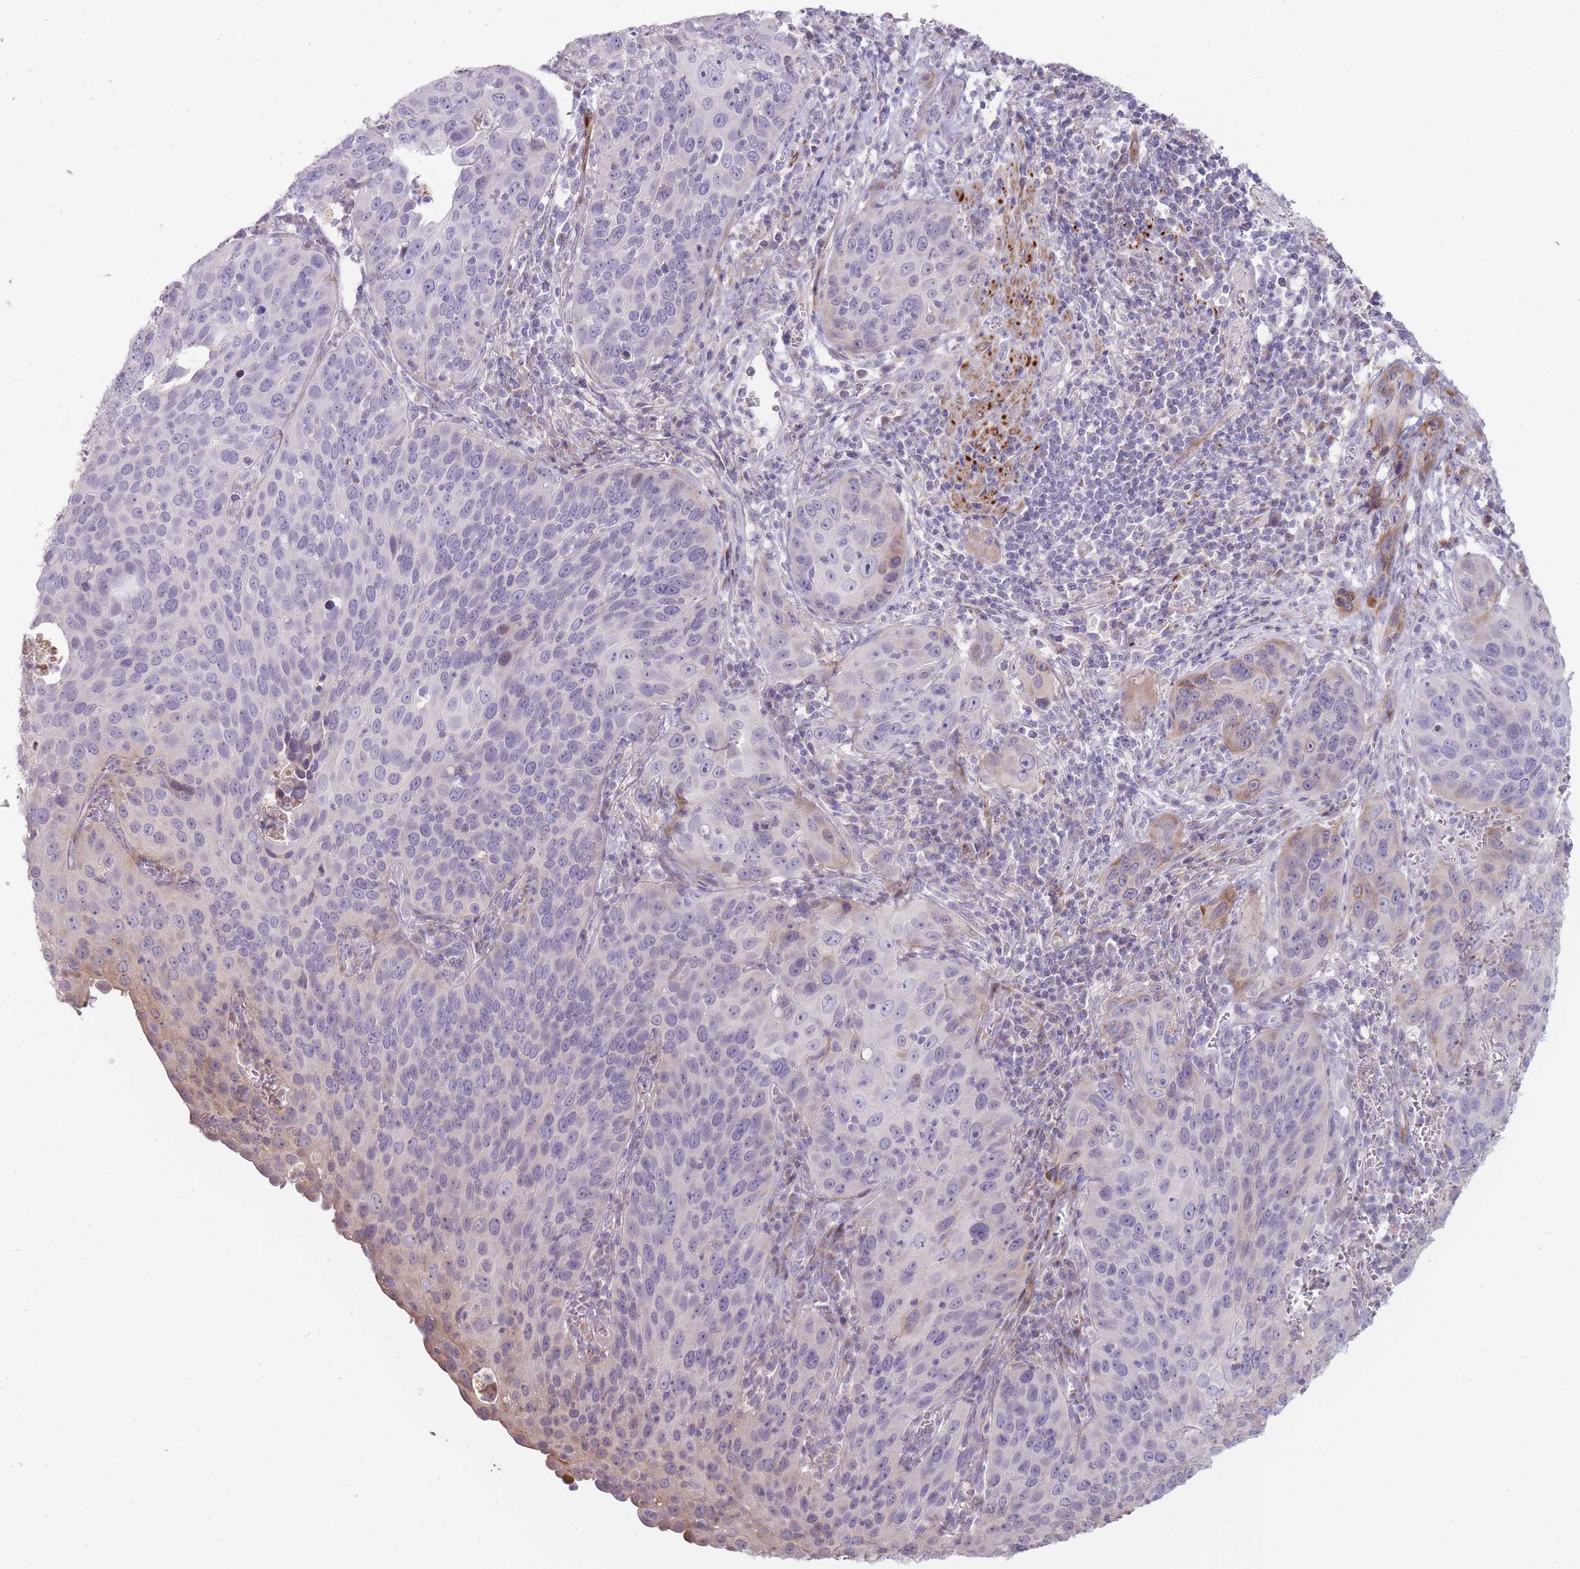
{"staining": {"intensity": "negative", "quantity": "none", "location": "none"}, "tissue": "cervical cancer", "cell_type": "Tumor cells", "image_type": "cancer", "snomed": [{"axis": "morphology", "description": "Squamous cell carcinoma, NOS"}, {"axis": "topography", "description": "Cervix"}], "caption": "Immunohistochemical staining of cervical cancer (squamous cell carcinoma) exhibits no significant expression in tumor cells.", "gene": "PPP3R2", "patient": {"sex": "female", "age": 36}}